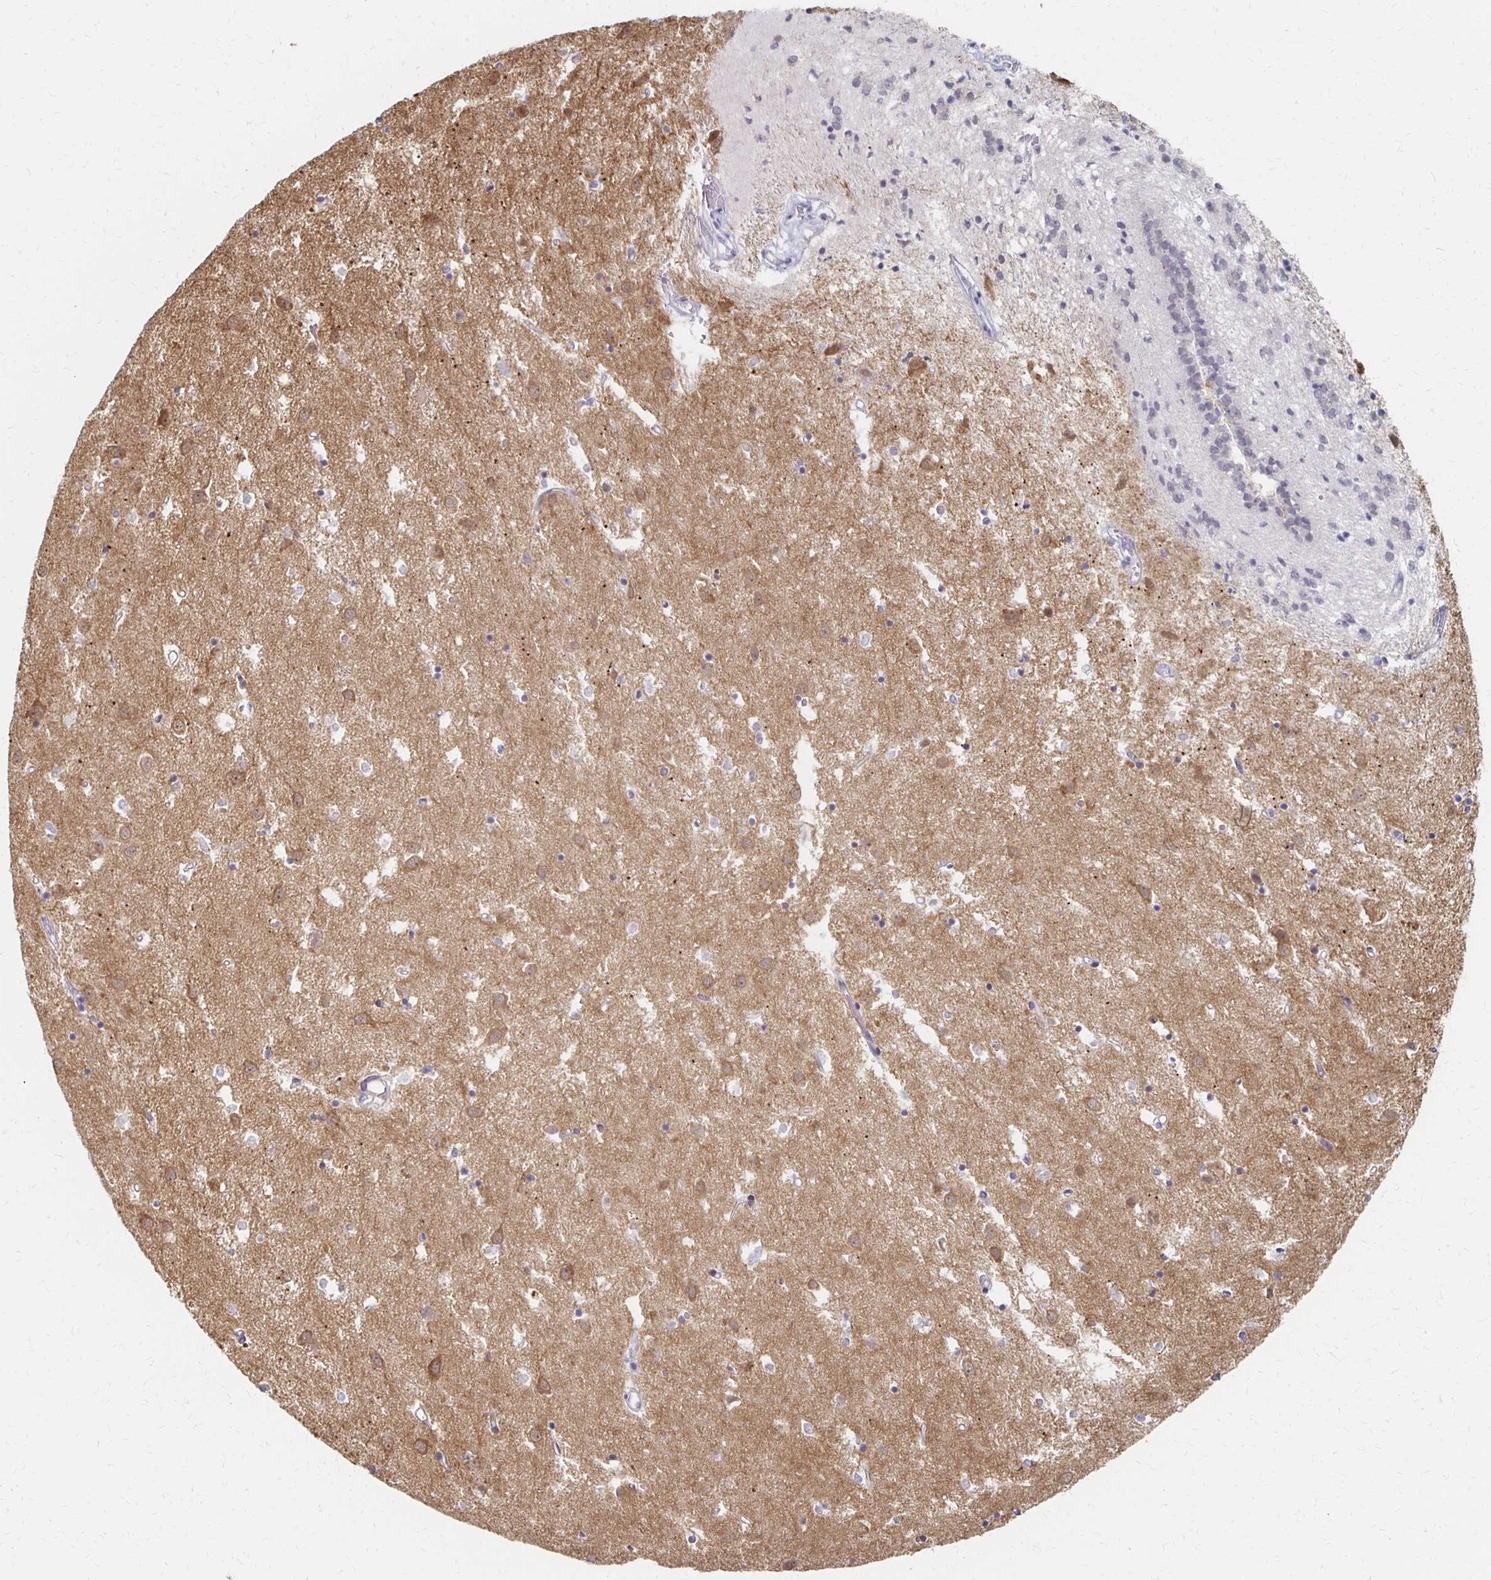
{"staining": {"intensity": "negative", "quantity": "none", "location": "none"}, "tissue": "caudate", "cell_type": "Glial cells", "image_type": "normal", "snomed": [{"axis": "morphology", "description": "Normal tissue, NOS"}, {"axis": "topography", "description": "Lateral ventricle wall"}], "caption": "Immunohistochemistry histopathology image of unremarkable caudate stained for a protein (brown), which demonstrates no expression in glial cells. Brightfield microscopy of IHC stained with DAB (brown) and hematoxylin (blue), captured at high magnification.", "gene": "PRKCB", "patient": {"sex": "male", "age": 70}}